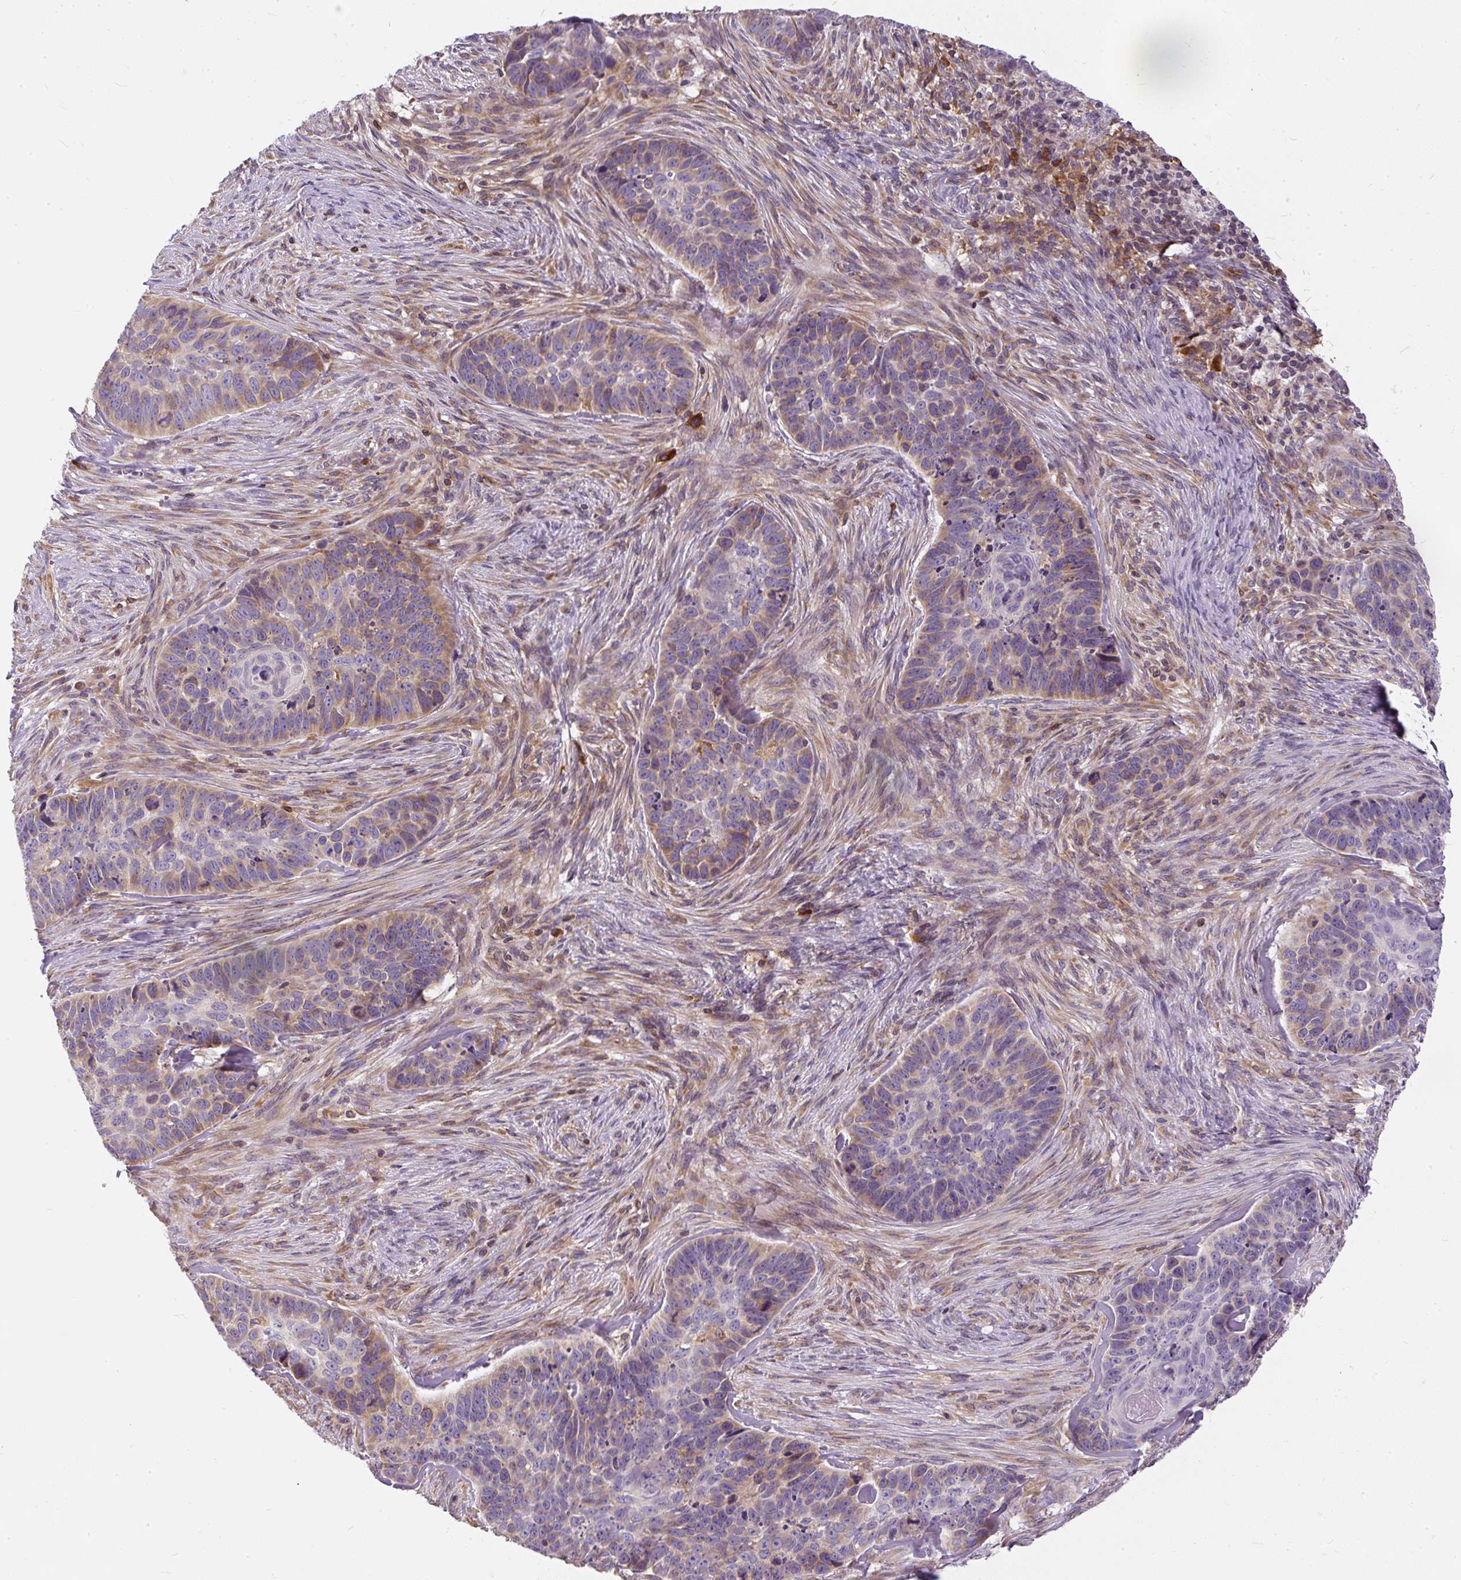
{"staining": {"intensity": "moderate", "quantity": "<25%", "location": "cytoplasmic/membranous"}, "tissue": "skin cancer", "cell_type": "Tumor cells", "image_type": "cancer", "snomed": [{"axis": "morphology", "description": "Basal cell carcinoma"}, {"axis": "topography", "description": "Skin"}], "caption": "Protein expression by IHC reveals moderate cytoplasmic/membranous positivity in approximately <25% of tumor cells in skin cancer.", "gene": "CYP20A1", "patient": {"sex": "female", "age": 82}}